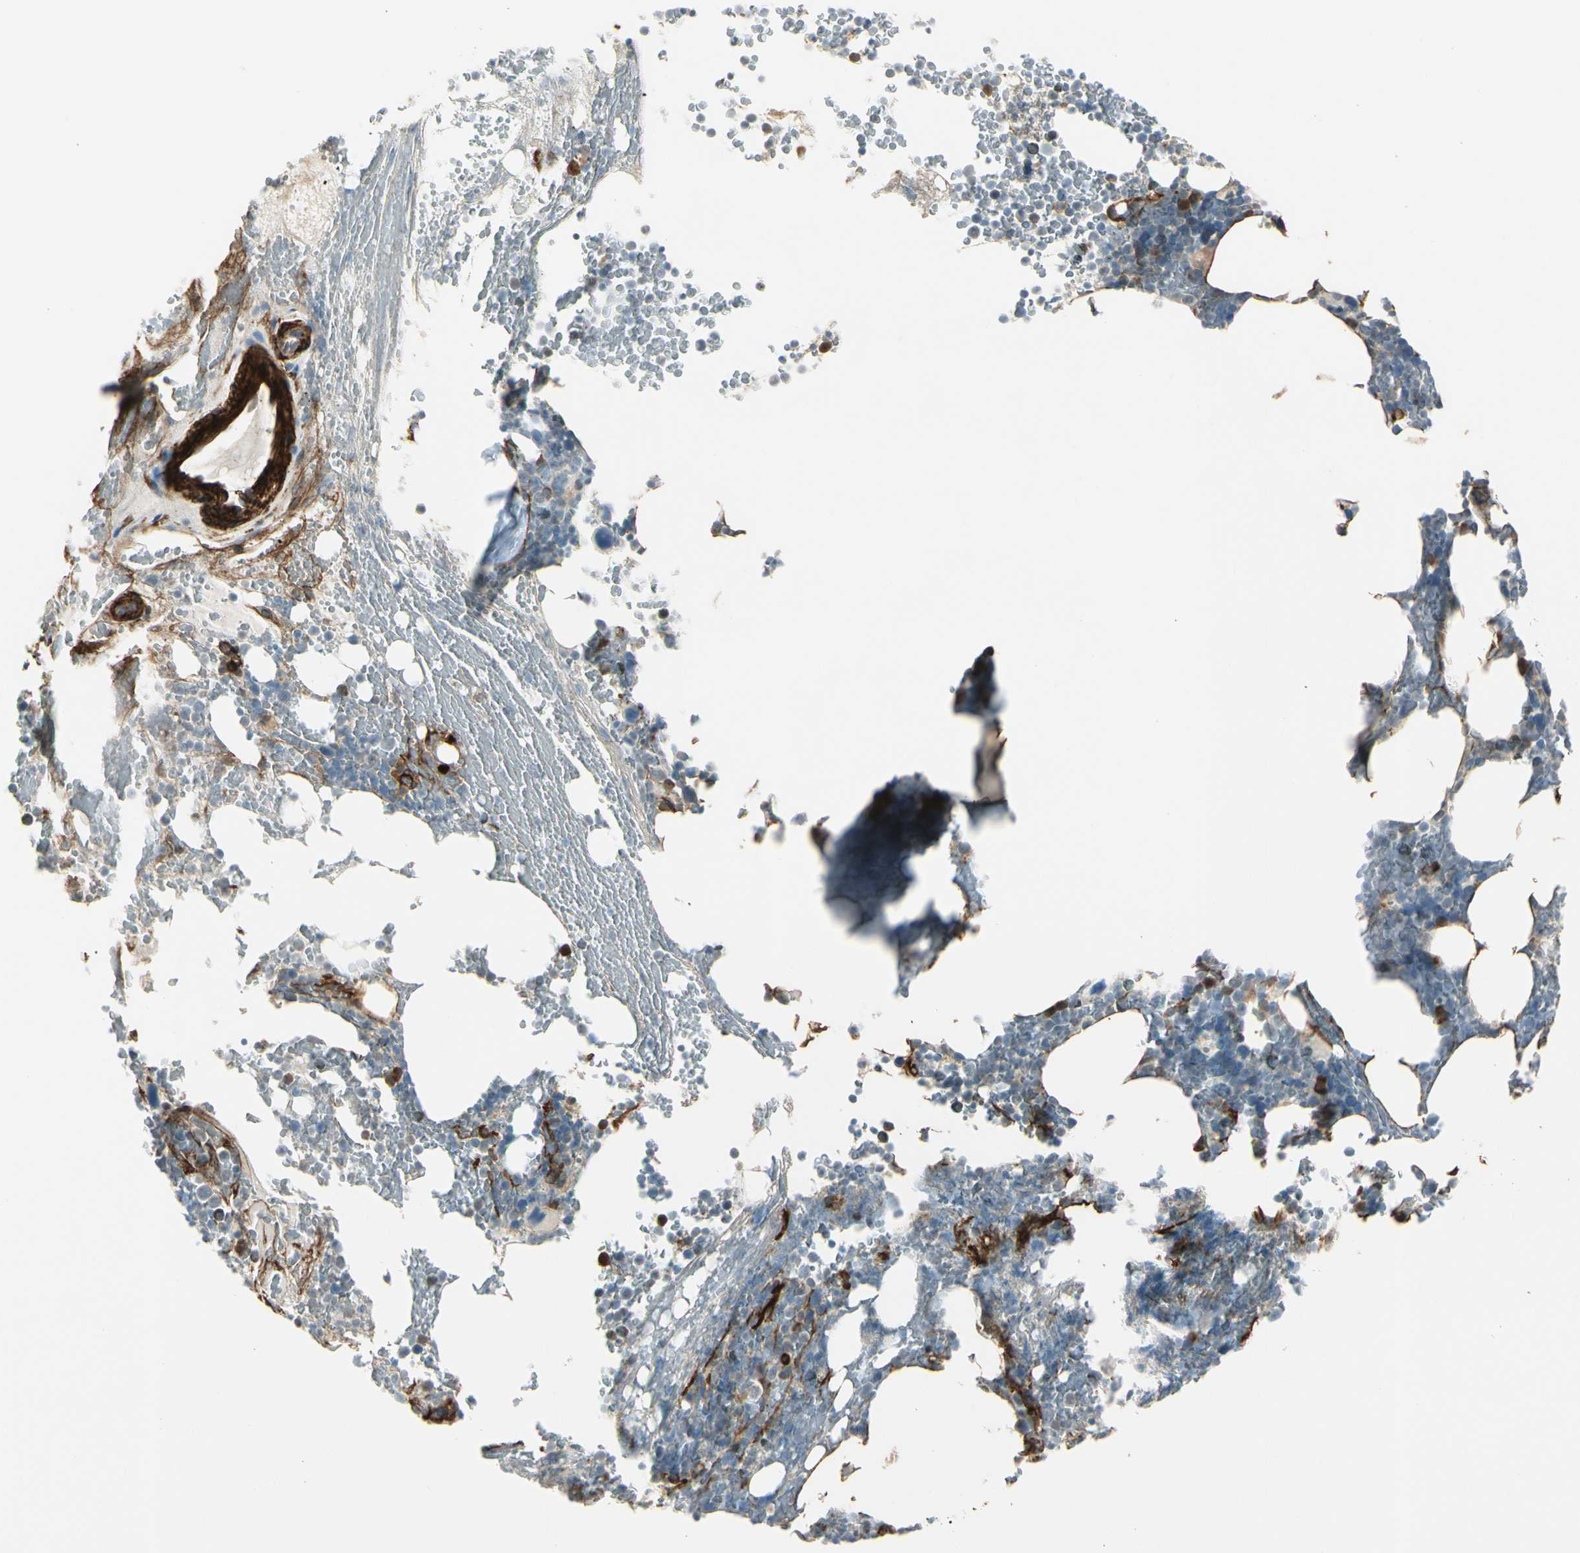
{"staining": {"intensity": "strong", "quantity": "<25%", "location": "nuclear"}, "tissue": "bone marrow", "cell_type": "Hematopoietic cells", "image_type": "normal", "snomed": [{"axis": "morphology", "description": "Normal tissue, NOS"}, {"axis": "topography", "description": "Bone marrow"}], "caption": "Protein staining reveals strong nuclear expression in approximately <25% of hematopoietic cells in normal bone marrow.", "gene": "MCAM", "patient": {"sex": "female", "age": 66}}